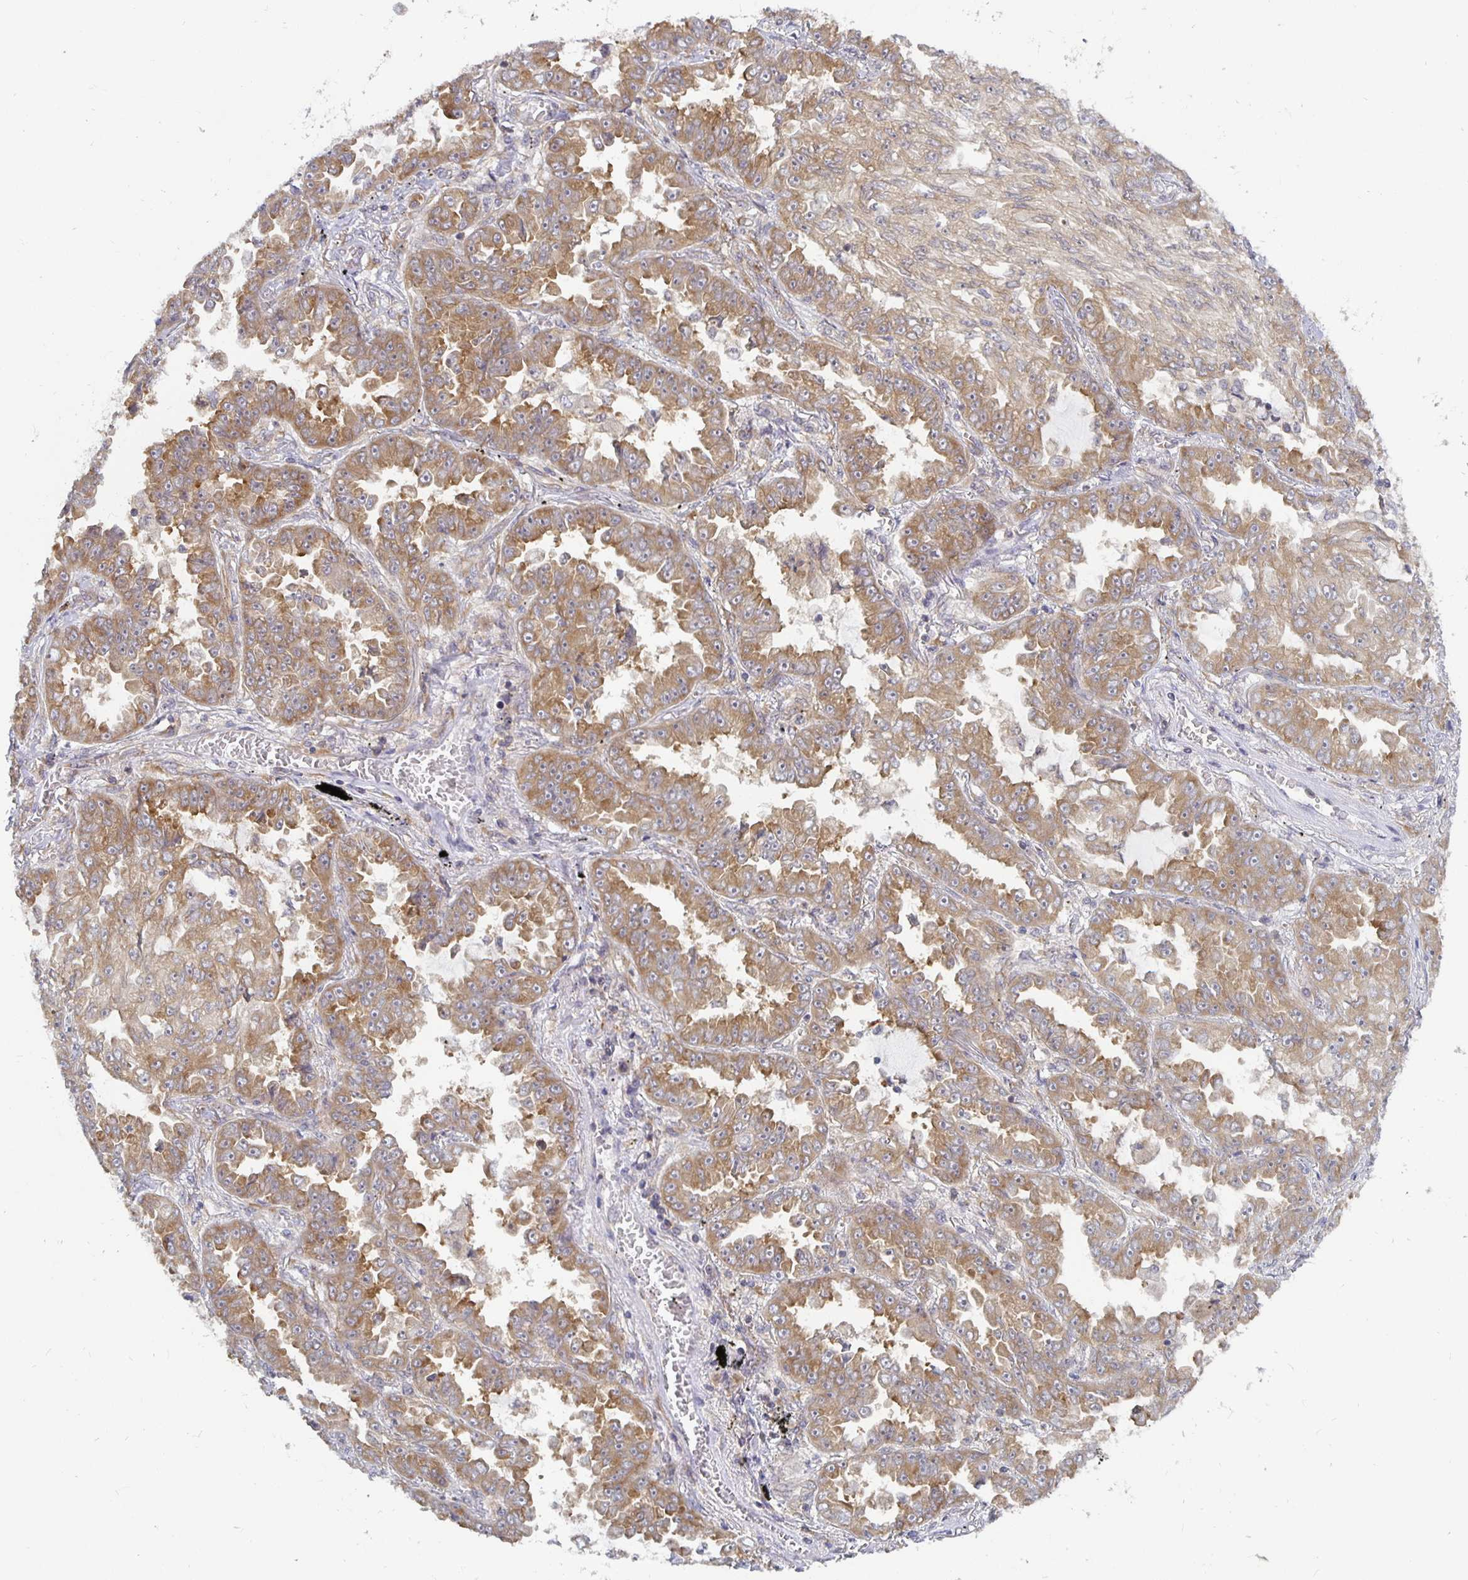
{"staining": {"intensity": "moderate", "quantity": ">75%", "location": "cytoplasmic/membranous"}, "tissue": "lung cancer", "cell_type": "Tumor cells", "image_type": "cancer", "snomed": [{"axis": "morphology", "description": "Adenocarcinoma, NOS"}, {"axis": "topography", "description": "Lung"}], "caption": "An immunohistochemistry (IHC) micrograph of neoplastic tissue is shown. Protein staining in brown highlights moderate cytoplasmic/membranous positivity in adenocarcinoma (lung) within tumor cells.", "gene": "PDAP1", "patient": {"sex": "female", "age": 52}}